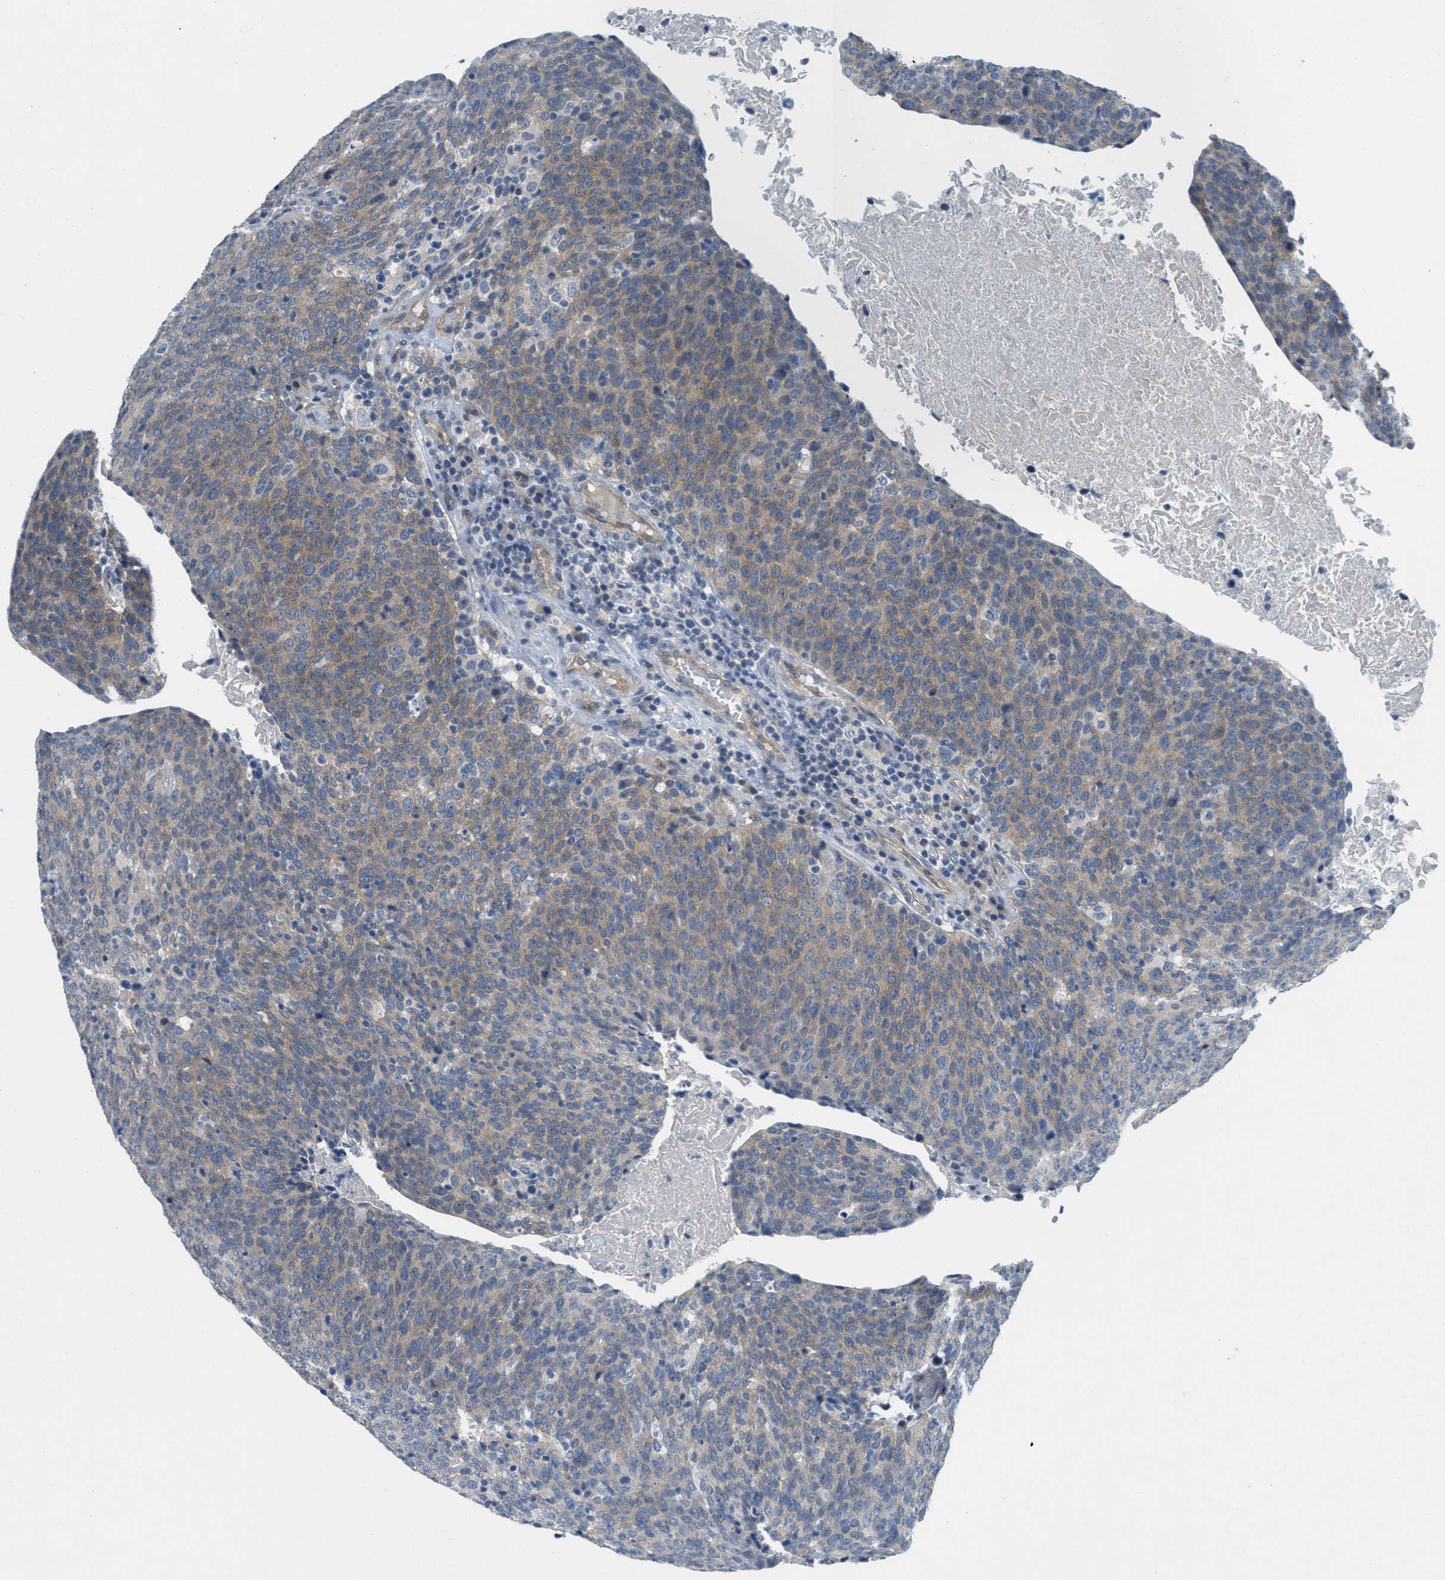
{"staining": {"intensity": "weak", "quantity": "25%-75%", "location": "cytoplasmic/membranous"}, "tissue": "head and neck cancer", "cell_type": "Tumor cells", "image_type": "cancer", "snomed": [{"axis": "morphology", "description": "Squamous cell carcinoma, NOS"}, {"axis": "morphology", "description": "Squamous cell carcinoma, metastatic, NOS"}, {"axis": "topography", "description": "Lymph node"}, {"axis": "topography", "description": "Head-Neck"}], "caption": "The photomicrograph displays staining of head and neck cancer (squamous cell carcinoma), revealing weak cytoplasmic/membranous protein positivity (brown color) within tumor cells. (DAB (3,3'-diaminobenzidine) IHC, brown staining for protein, blue staining for nuclei).", "gene": "ZFYVE9", "patient": {"sex": "male", "age": 62}}